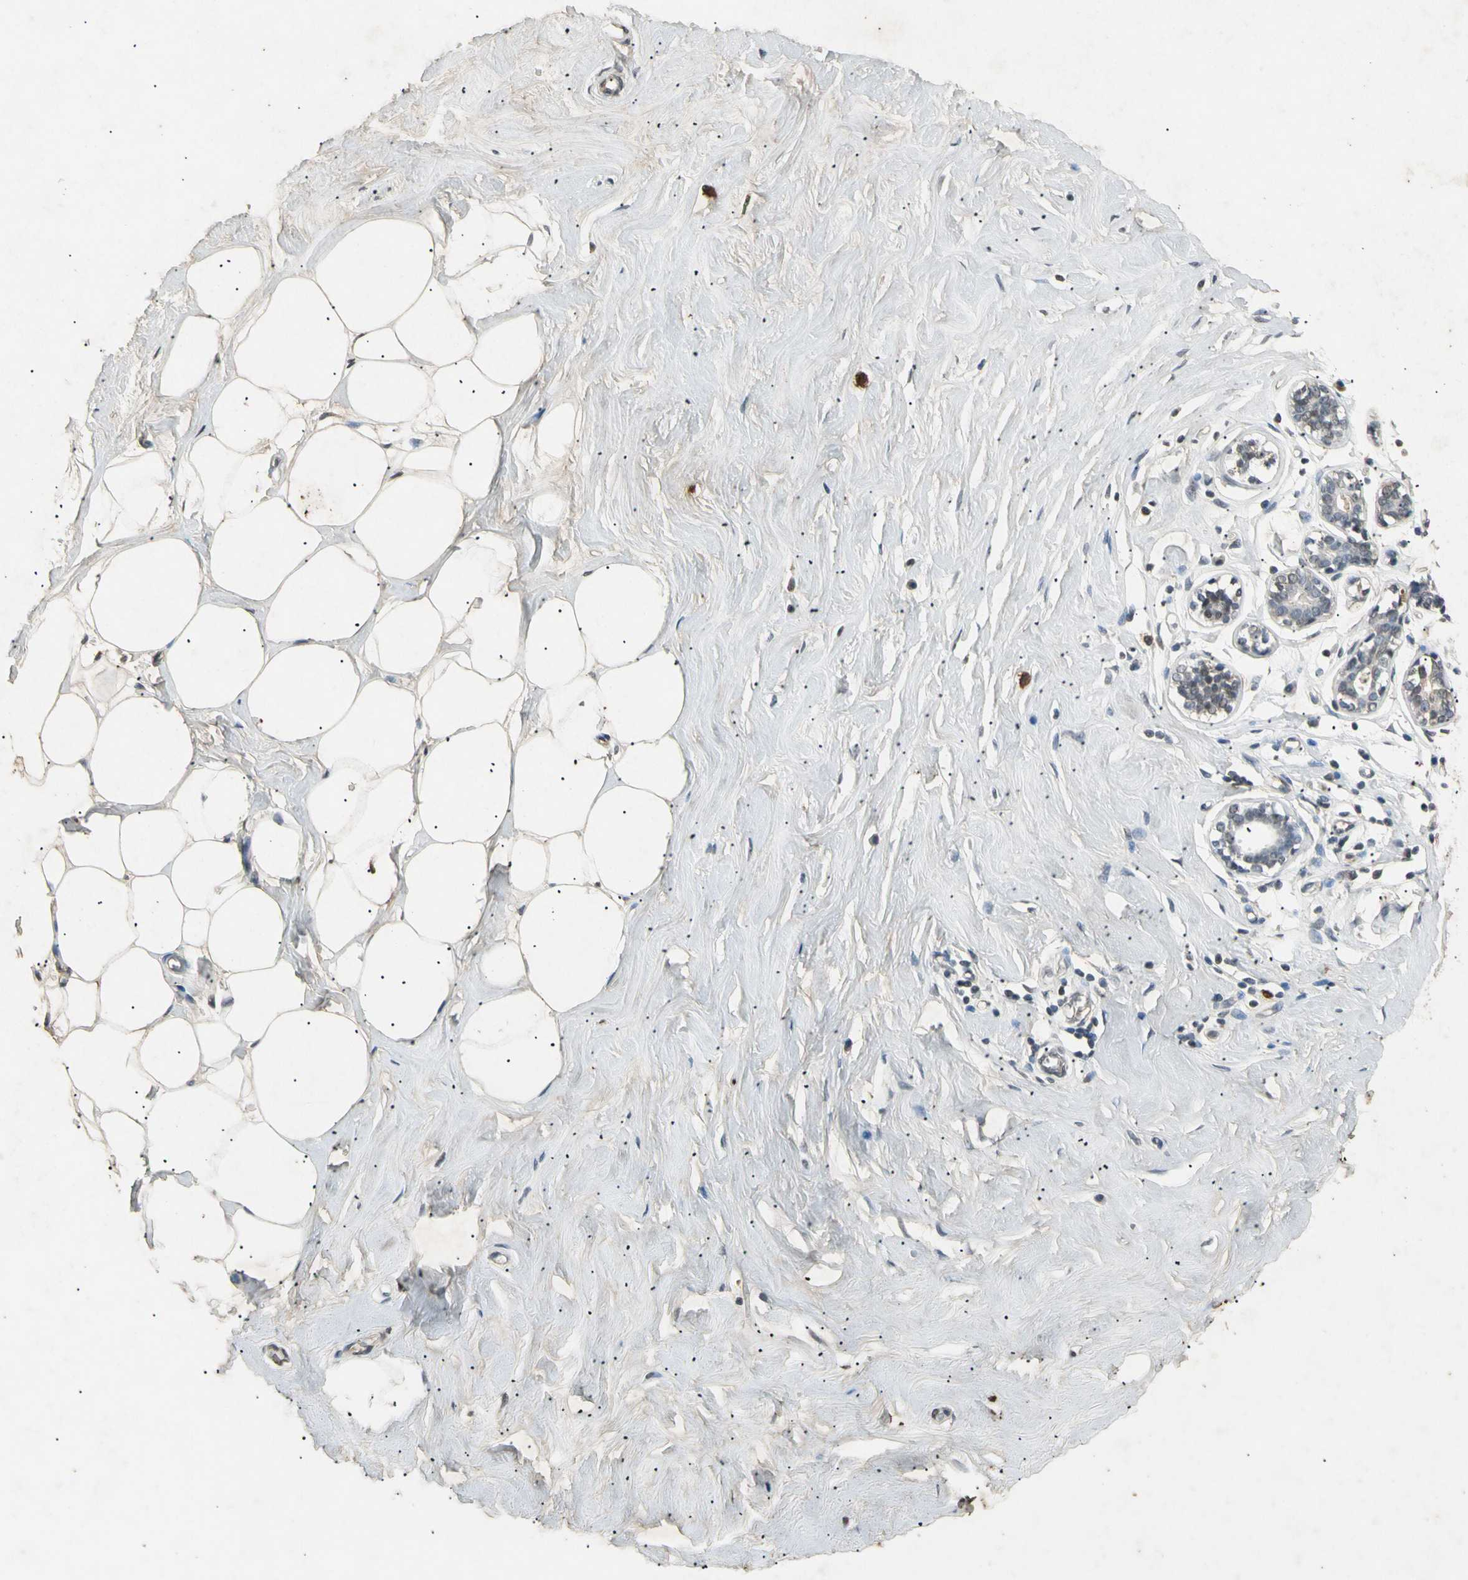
{"staining": {"intensity": "moderate", "quantity": ">75%", "location": "cytoplasmic/membranous"}, "tissue": "adipose tissue", "cell_type": "Adipocytes", "image_type": "normal", "snomed": [{"axis": "morphology", "description": "Normal tissue, NOS"}, {"axis": "topography", "description": "Breast"}], "caption": "A medium amount of moderate cytoplasmic/membranous expression is identified in about >75% of adipocytes in benign adipose tissue.", "gene": "CP", "patient": {"sex": "female", "age": 44}}